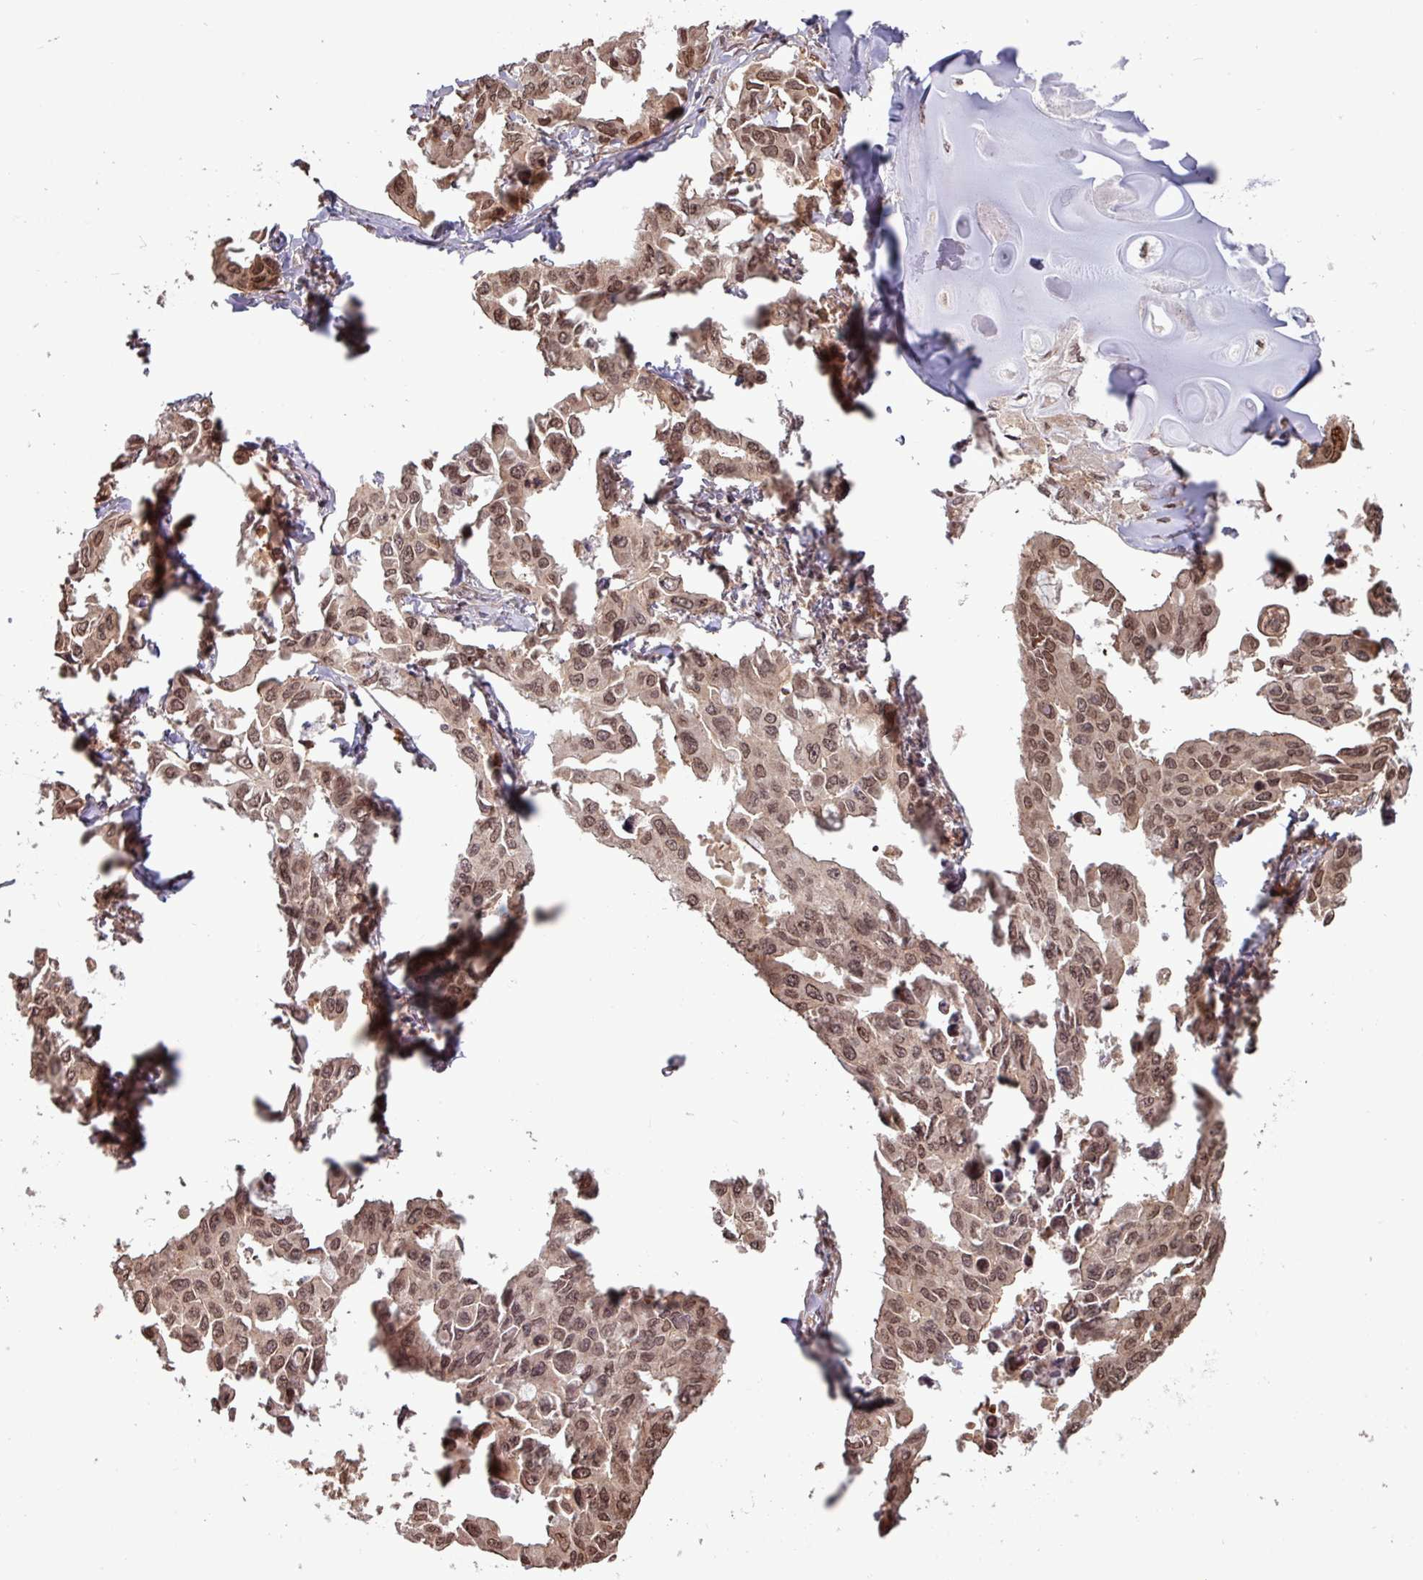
{"staining": {"intensity": "moderate", "quantity": ">75%", "location": "nuclear"}, "tissue": "lung cancer", "cell_type": "Tumor cells", "image_type": "cancer", "snomed": [{"axis": "morphology", "description": "Adenocarcinoma, NOS"}, {"axis": "topography", "description": "Lung"}], "caption": "This photomicrograph shows immunohistochemistry (IHC) staining of human lung cancer, with medium moderate nuclear staining in approximately >75% of tumor cells.", "gene": "RBM4B", "patient": {"sex": "male", "age": 64}}